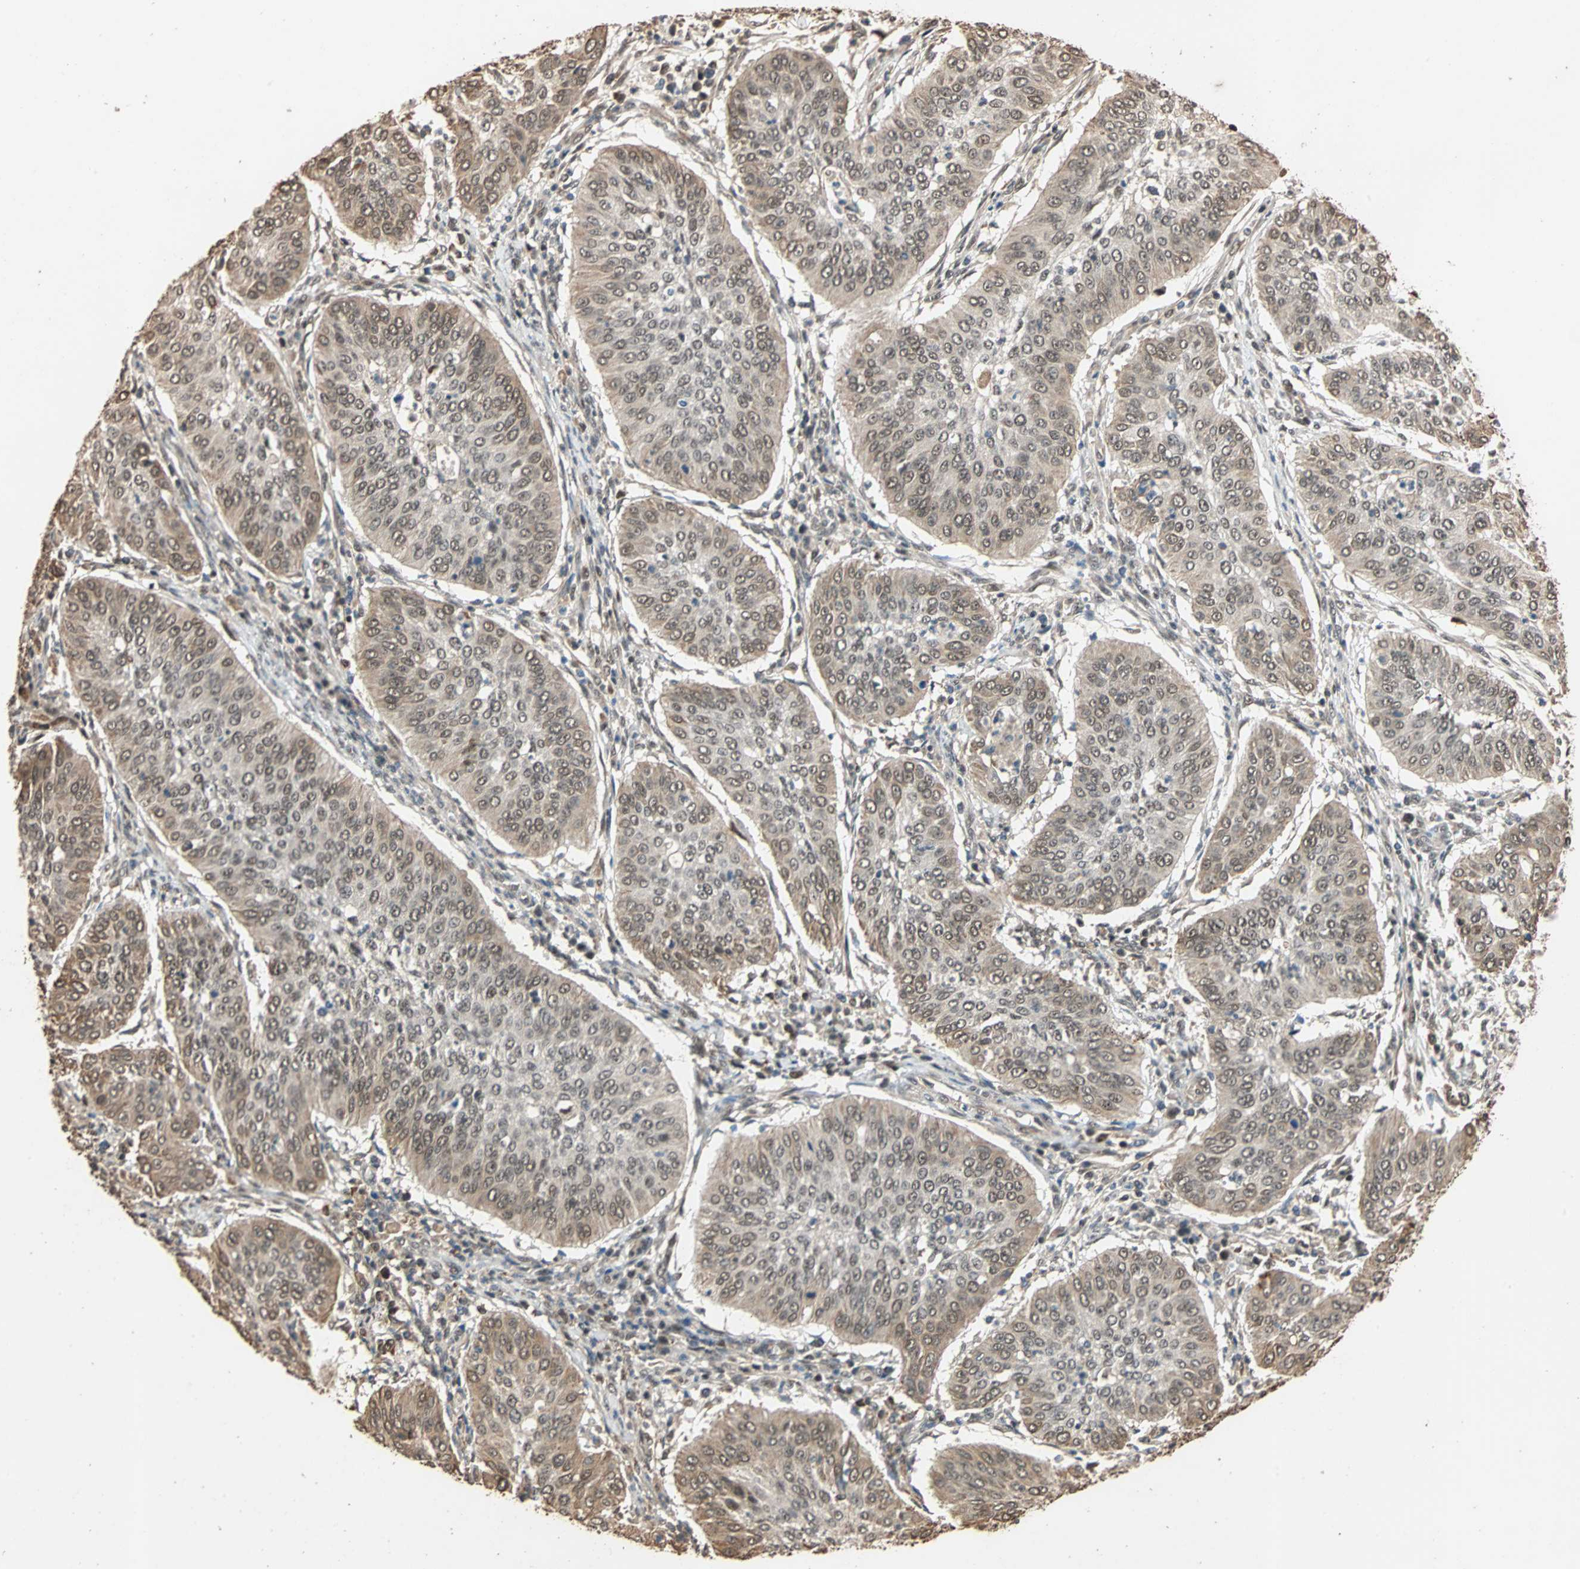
{"staining": {"intensity": "weak", "quantity": ">75%", "location": "cytoplasmic/membranous,nuclear"}, "tissue": "cervical cancer", "cell_type": "Tumor cells", "image_type": "cancer", "snomed": [{"axis": "morphology", "description": "Normal tissue, NOS"}, {"axis": "morphology", "description": "Squamous cell carcinoma, NOS"}, {"axis": "topography", "description": "Cervix"}], "caption": "Immunohistochemical staining of cervical squamous cell carcinoma reveals weak cytoplasmic/membranous and nuclear protein positivity in approximately >75% of tumor cells.", "gene": "CDC5L", "patient": {"sex": "female", "age": 39}}